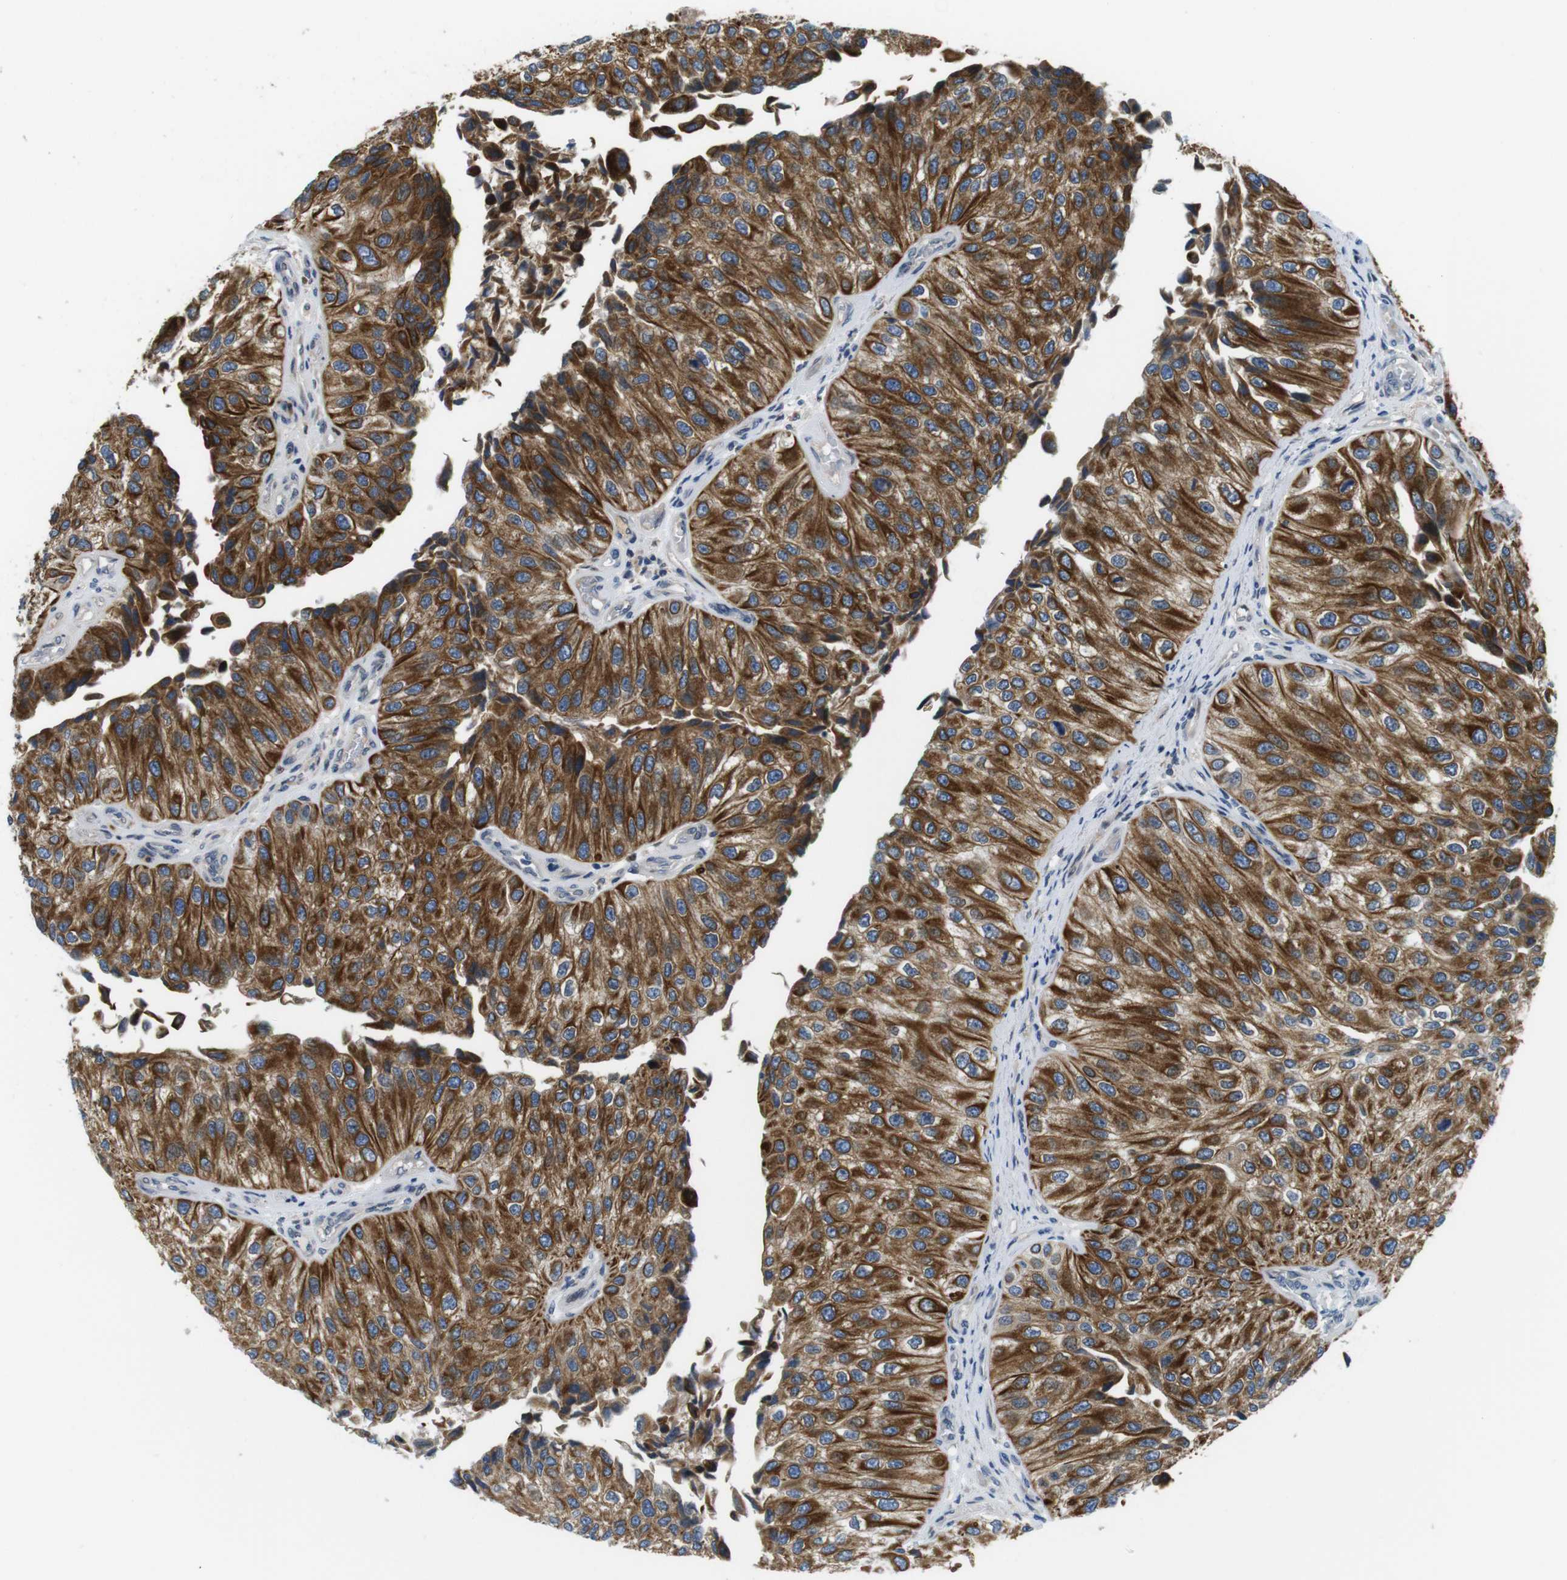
{"staining": {"intensity": "strong", "quantity": ">75%", "location": "cytoplasmic/membranous"}, "tissue": "urothelial cancer", "cell_type": "Tumor cells", "image_type": "cancer", "snomed": [{"axis": "morphology", "description": "Urothelial carcinoma, High grade"}, {"axis": "topography", "description": "Kidney"}, {"axis": "topography", "description": "Urinary bladder"}], "caption": "Immunohistochemical staining of human urothelial cancer demonstrates strong cytoplasmic/membranous protein staining in about >75% of tumor cells. The staining was performed using DAB (3,3'-diaminobenzidine) to visualize the protein expression in brown, while the nuclei were stained in blue with hematoxylin (Magnification: 20x).", "gene": "ZDHHC3", "patient": {"sex": "male", "age": 77}}